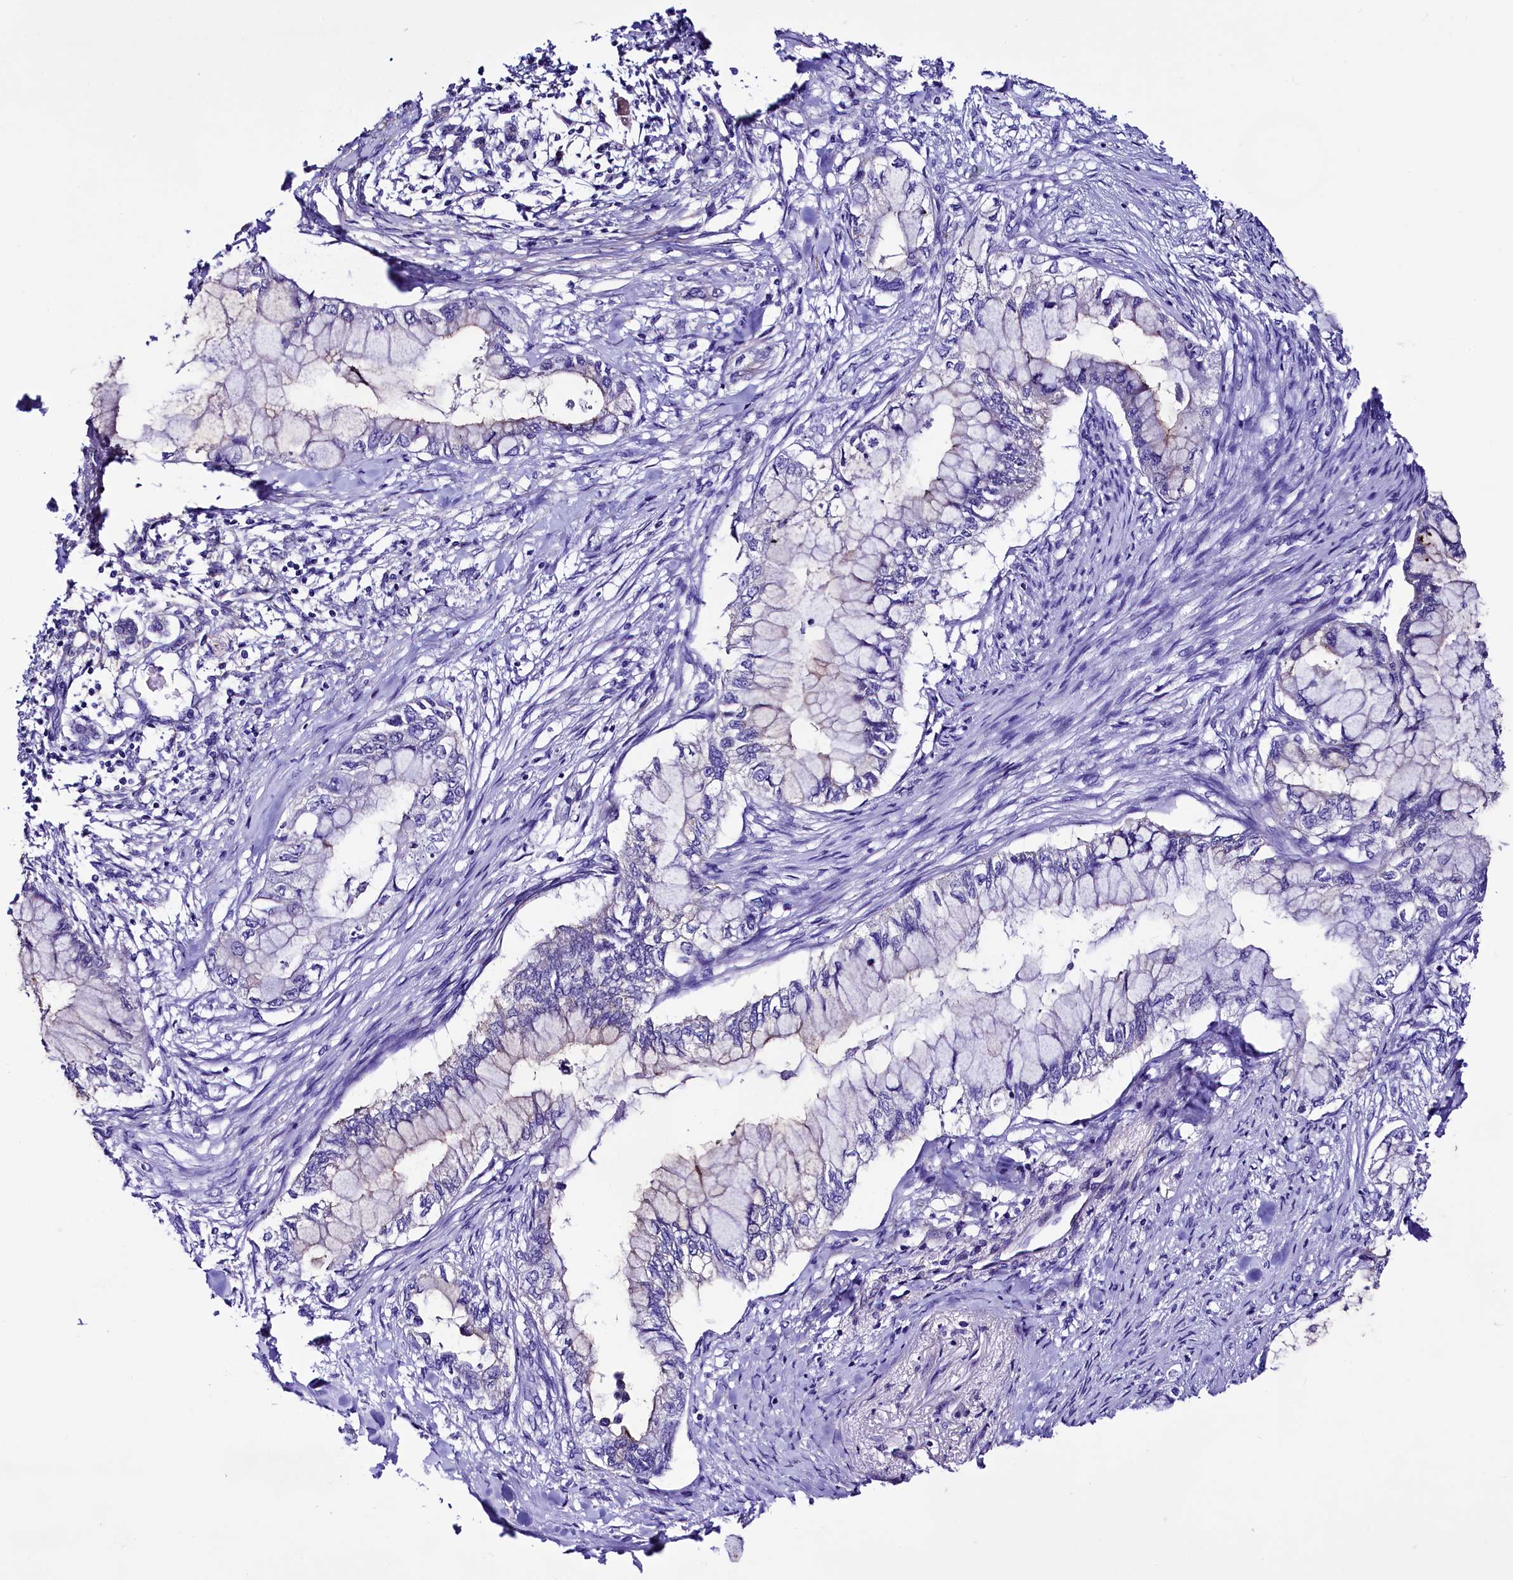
{"staining": {"intensity": "negative", "quantity": "none", "location": "none"}, "tissue": "pancreatic cancer", "cell_type": "Tumor cells", "image_type": "cancer", "snomed": [{"axis": "morphology", "description": "Adenocarcinoma, NOS"}, {"axis": "topography", "description": "Pancreas"}], "caption": "An immunohistochemistry (IHC) image of adenocarcinoma (pancreatic) is shown. There is no staining in tumor cells of adenocarcinoma (pancreatic).", "gene": "SLF1", "patient": {"sex": "male", "age": 48}}